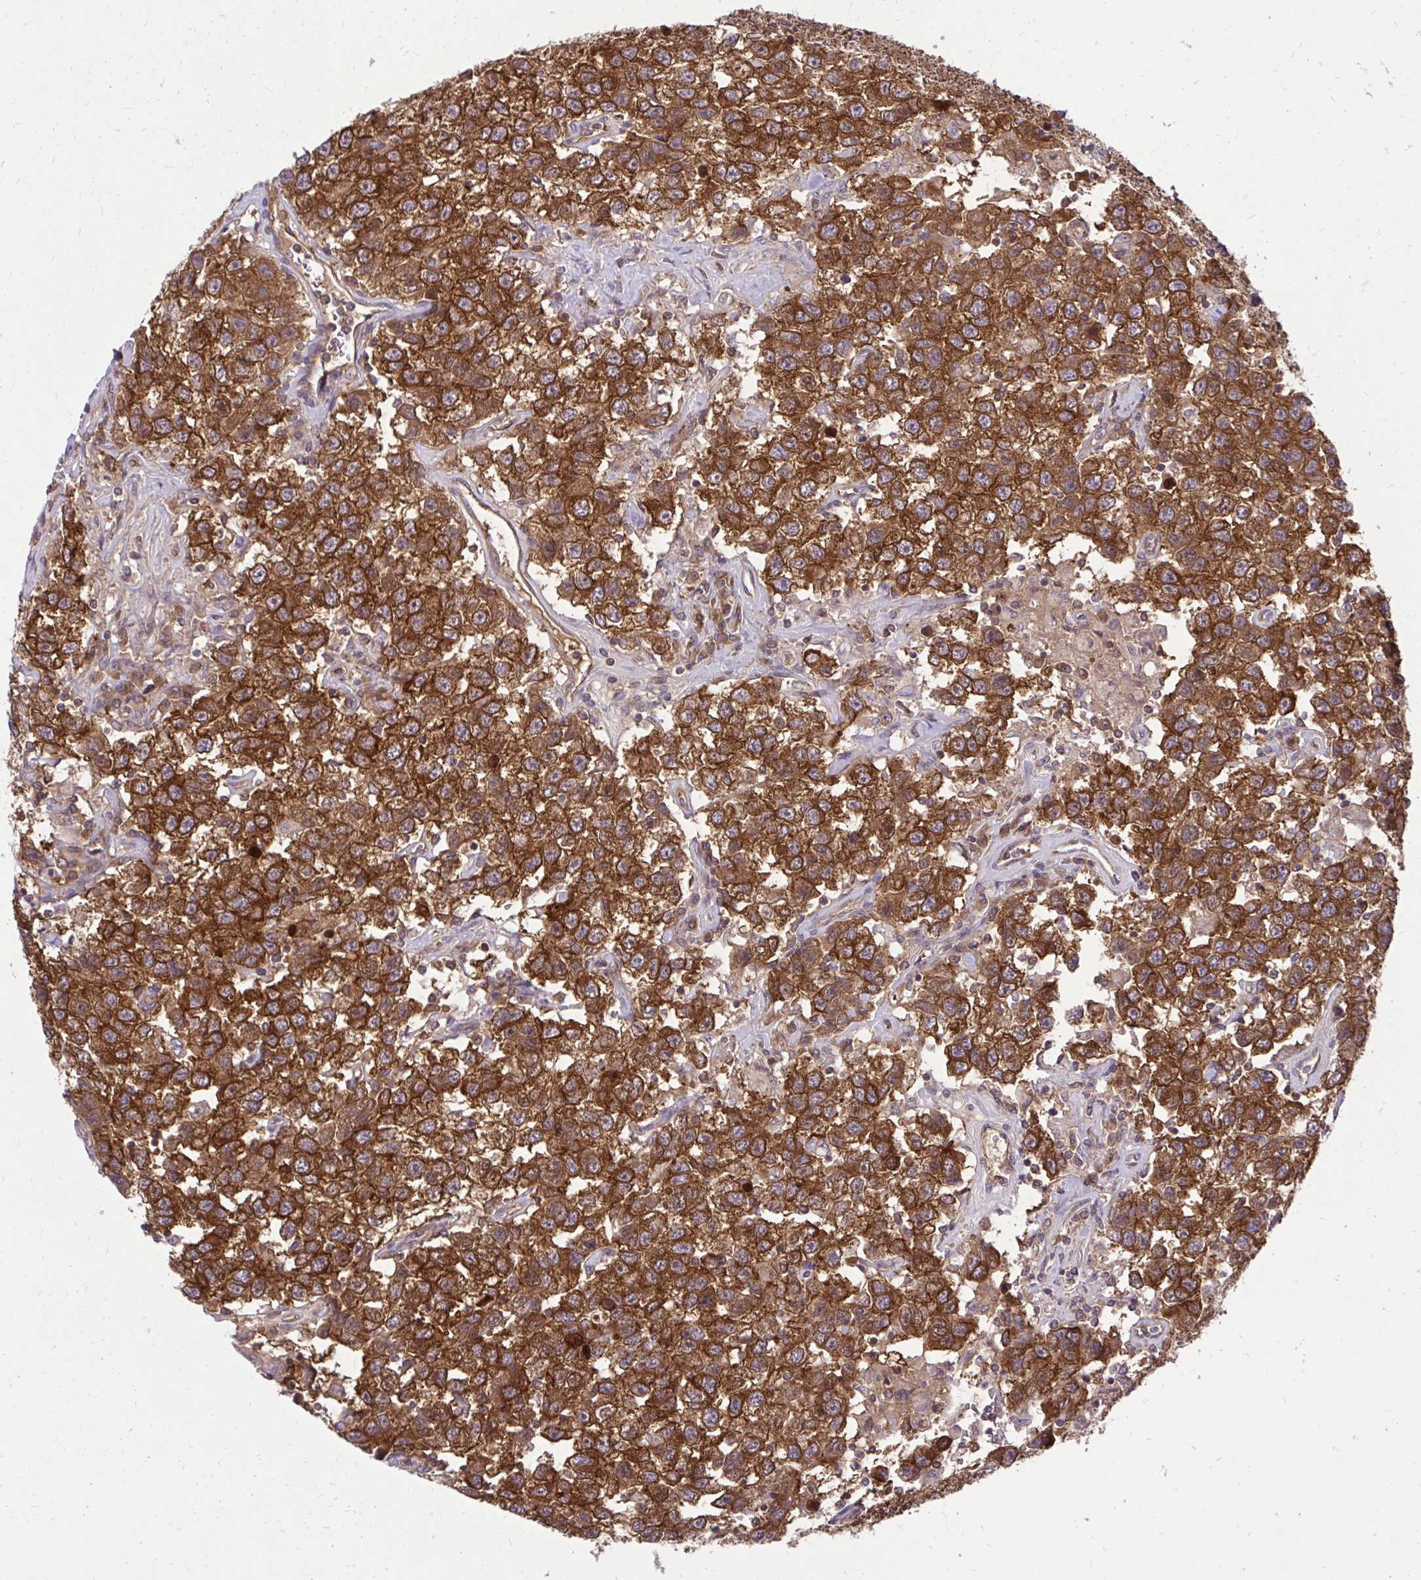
{"staining": {"intensity": "strong", "quantity": ">75%", "location": "cytoplasmic/membranous"}, "tissue": "testis cancer", "cell_type": "Tumor cells", "image_type": "cancer", "snomed": [{"axis": "morphology", "description": "Seminoma, NOS"}, {"axis": "topography", "description": "Testis"}], "caption": "DAB (3,3'-diaminobenzidine) immunohistochemical staining of testis cancer (seminoma) exhibits strong cytoplasmic/membranous protein expression in about >75% of tumor cells.", "gene": "PPP5C", "patient": {"sex": "male", "age": 41}}